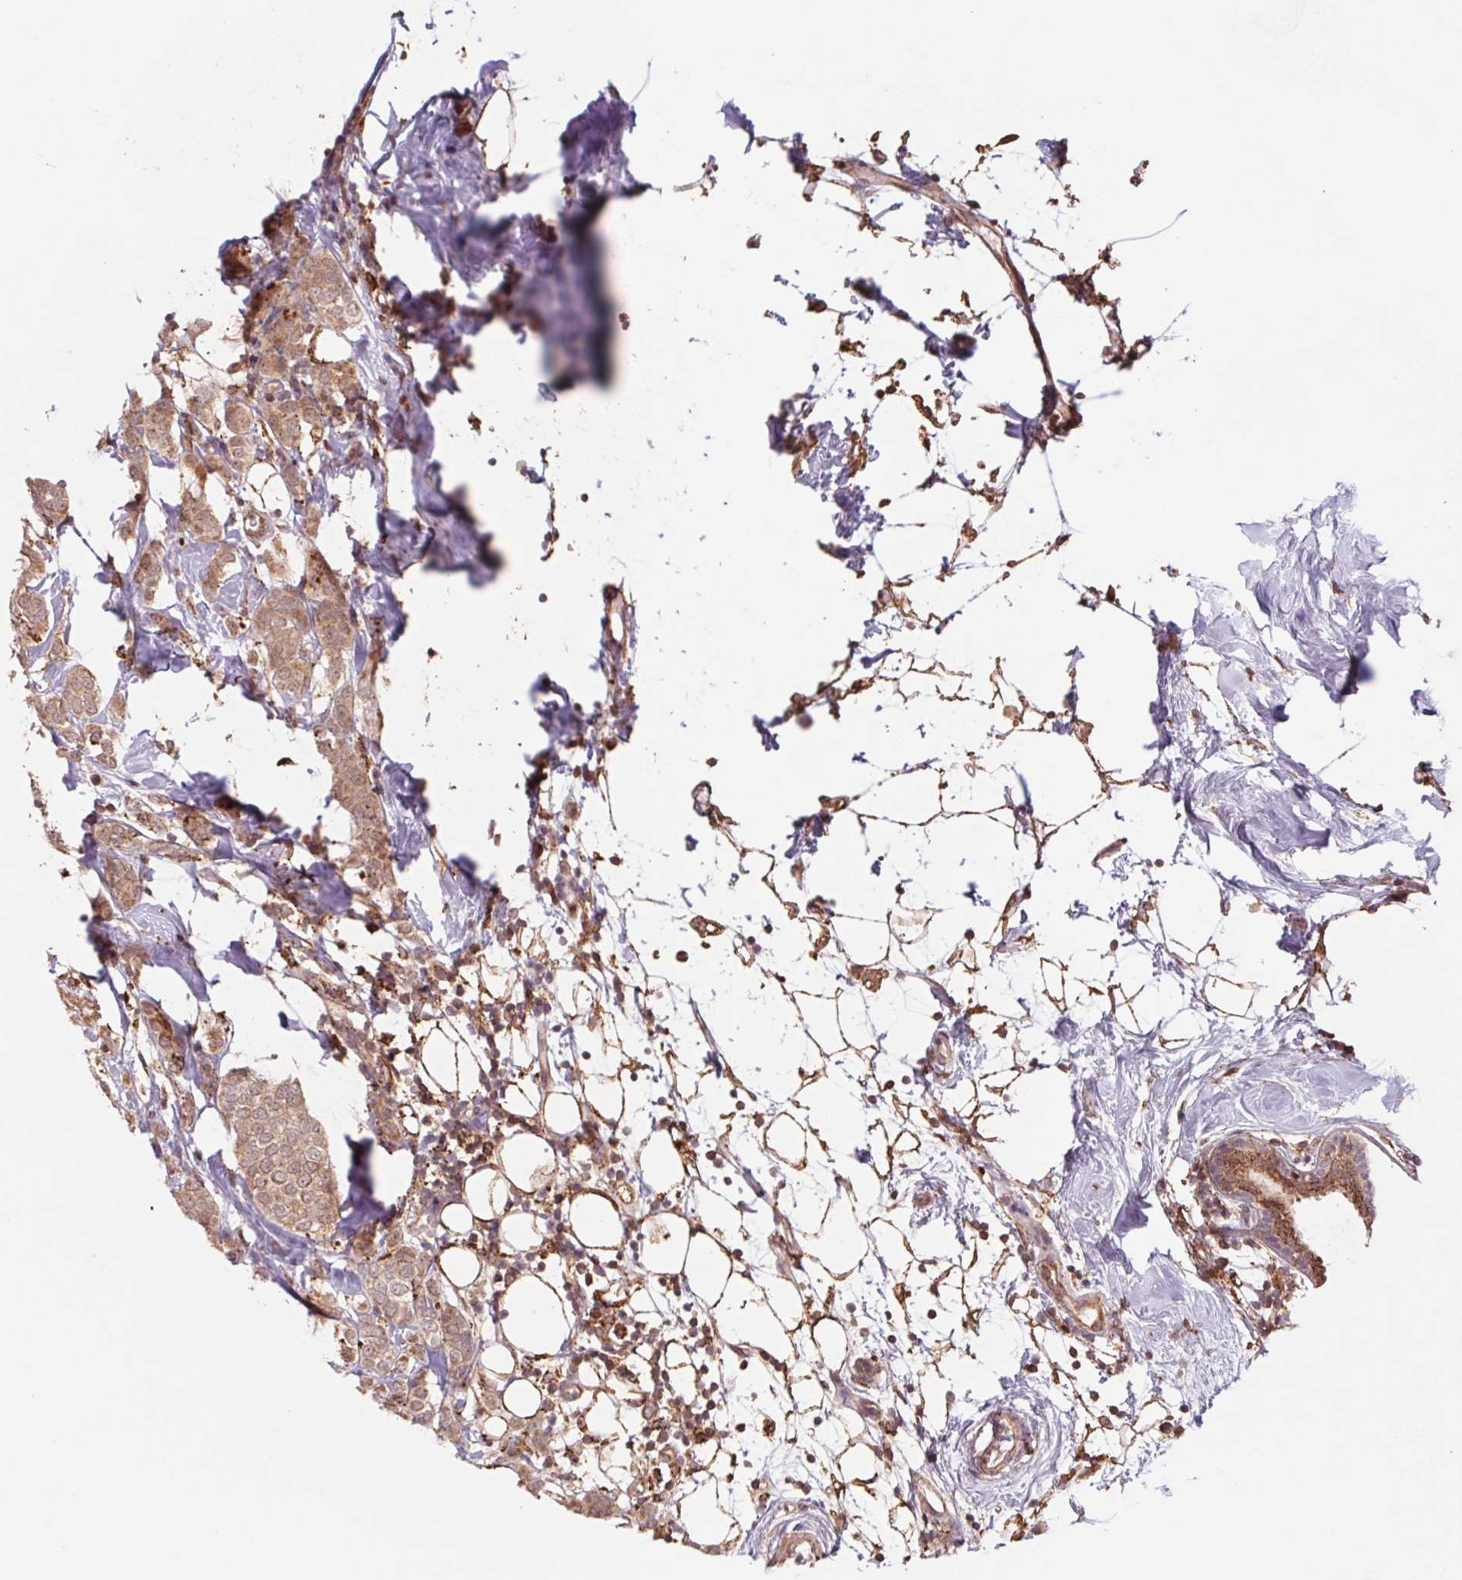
{"staining": {"intensity": "moderate", "quantity": ">75%", "location": "cytoplasmic/membranous"}, "tissue": "breast cancer", "cell_type": "Tumor cells", "image_type": "cancer", "snomed": [{"axis": "morphology", "description": "Lobular carcinoma"}, {"axis": "topography", "description": "Breast"}], "caption": "A photomicrograph of lobular carcinoma (breast) stained for a protein shows moderate cytoplasmic/membranous brown staining in tumor cells.", "gene": "URM1", "patient": {"sex": "female", "age": 49}}